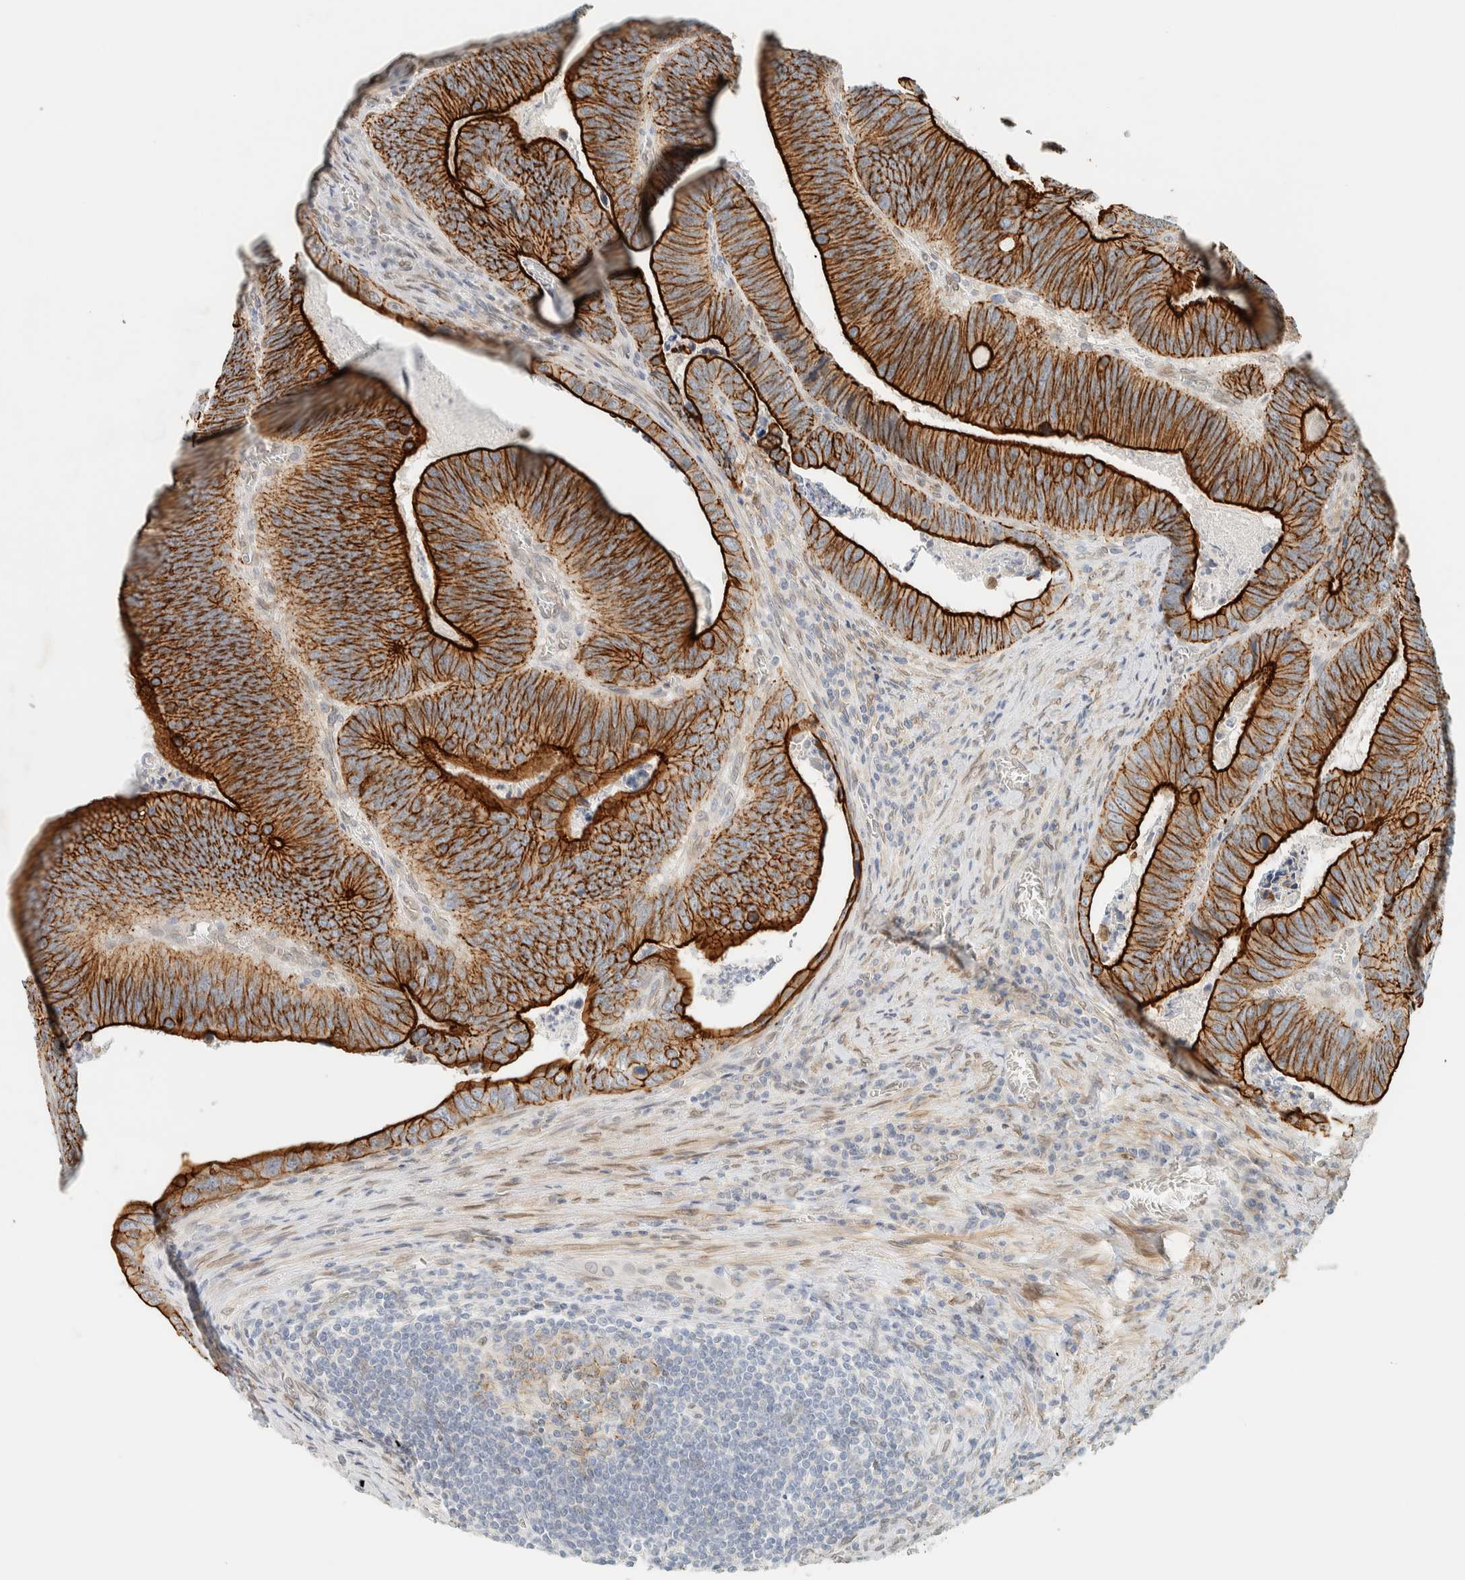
{"staining": {"intensity": "strong", "quantity": ">75%", "location": "cytoplasmic/membranous"}, "tissue": "colorectal cancer", "cell_type": "Tumor cells", "image_type": "cancer", "snomed": [{"axis": "morphology", "description": "Inflammation, NOS"}, {"axis": "morphology", "description": "Adenocarcinoma, NOS"}, {"axis": "topography", "description": "Colon"}], "caption": "Colorectal adenocarcinoma stained for a protein (brown) exhibits strong cytoplasmic/membranous positive staining in approximately >75% of tumor cells.", "gene": "C1QTNF12", "patient": {"sex": "male", "age": 72}}